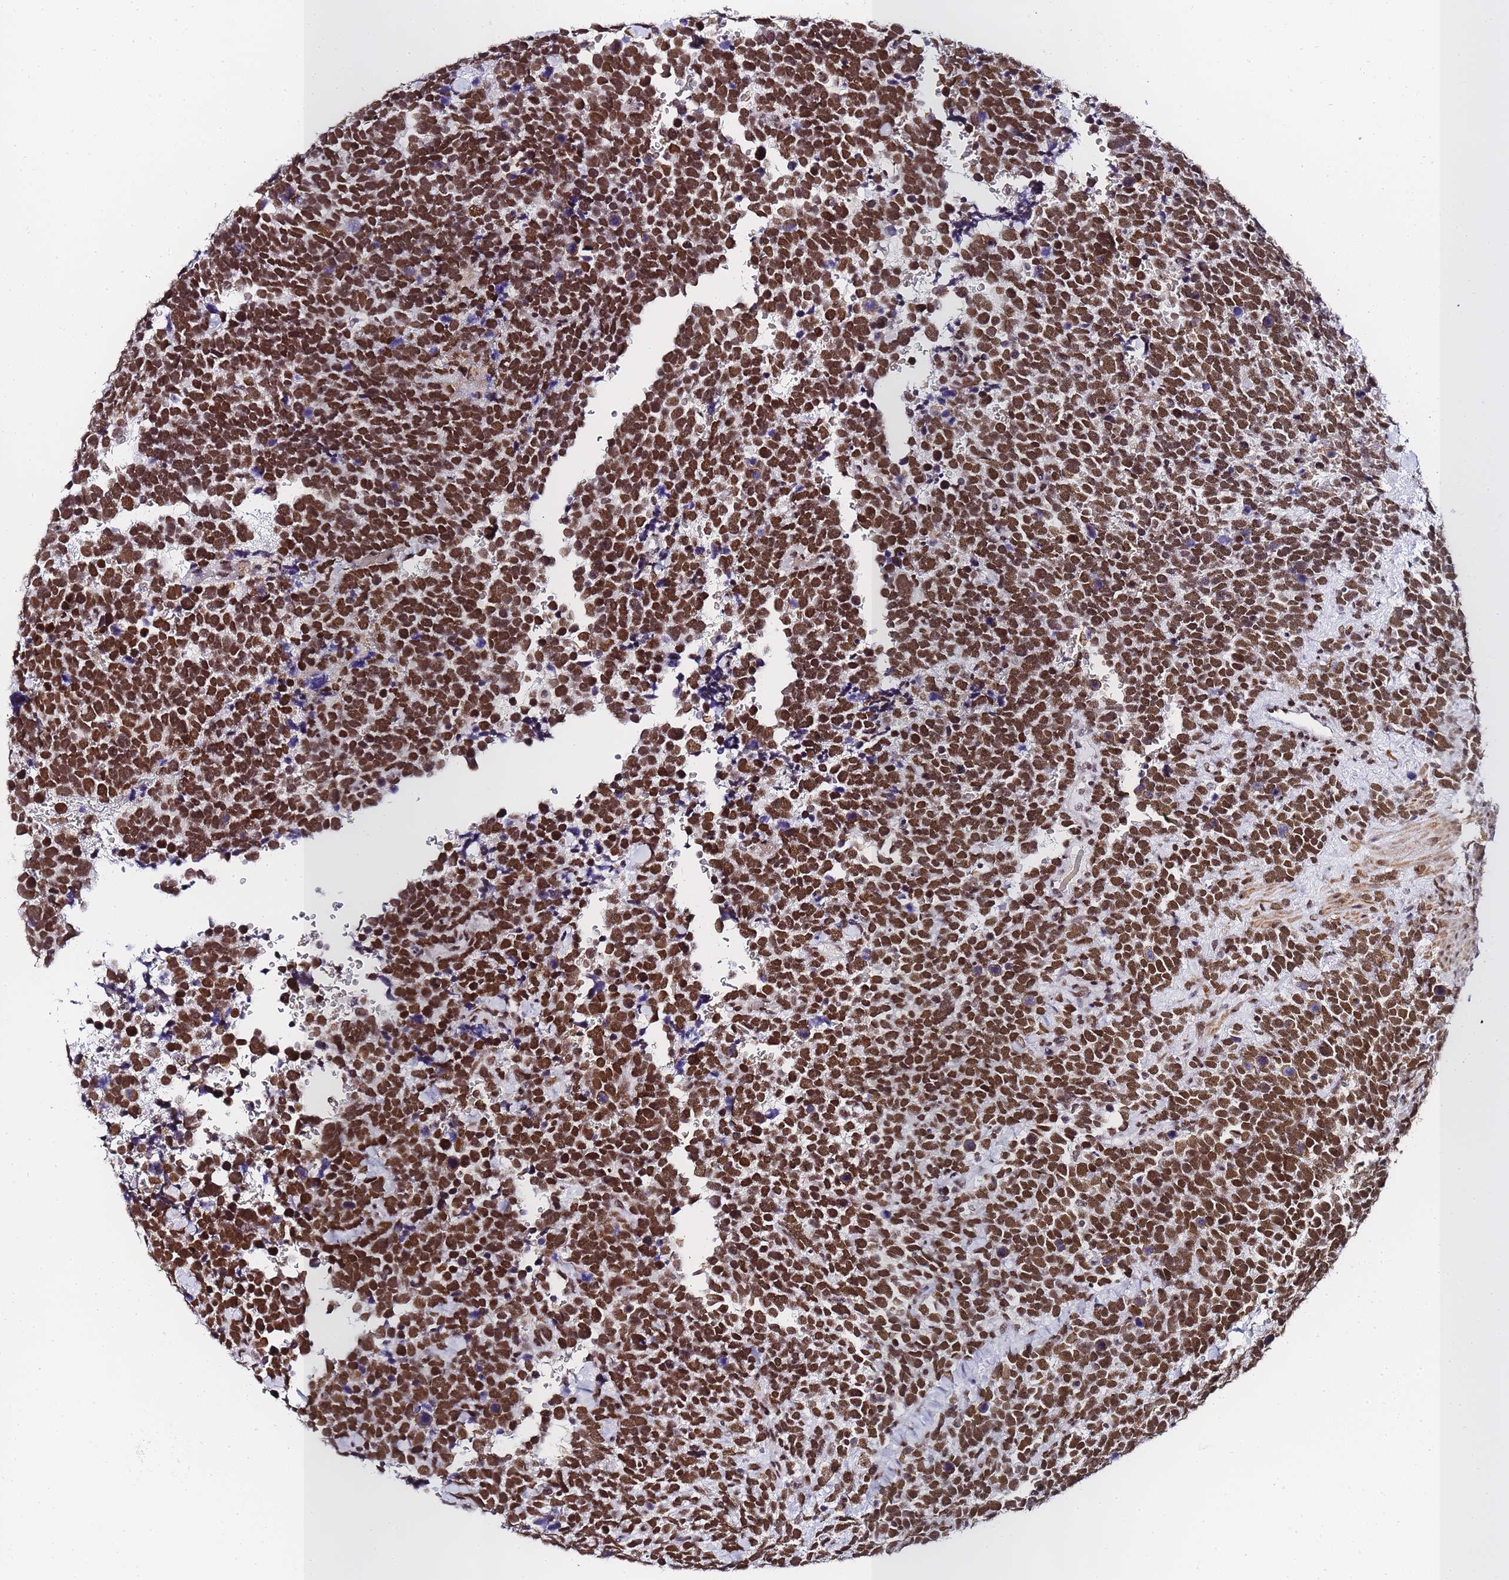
{"staining": {"intensity": "strong", "quantity": ">75%", "location": "nuclear"}, "tissue": "urothelial cancer", "cell_type": "Tumor cells", "image_type": "cancer", "snomed": [{"axis": "morphology", "description": "Urothelial carcinoma, High grade"}, {"axis": "topography", "description": "Urinary bladder"}], "caption": "DAB immunohistochemical staining of human urothelial carcinoma (high-grade) demonstrates strong nuclear protein positivity in approximately >75% of tumor cells.", "gene": "POLR1A", "patient": {"sex": "female", "age": 82}}